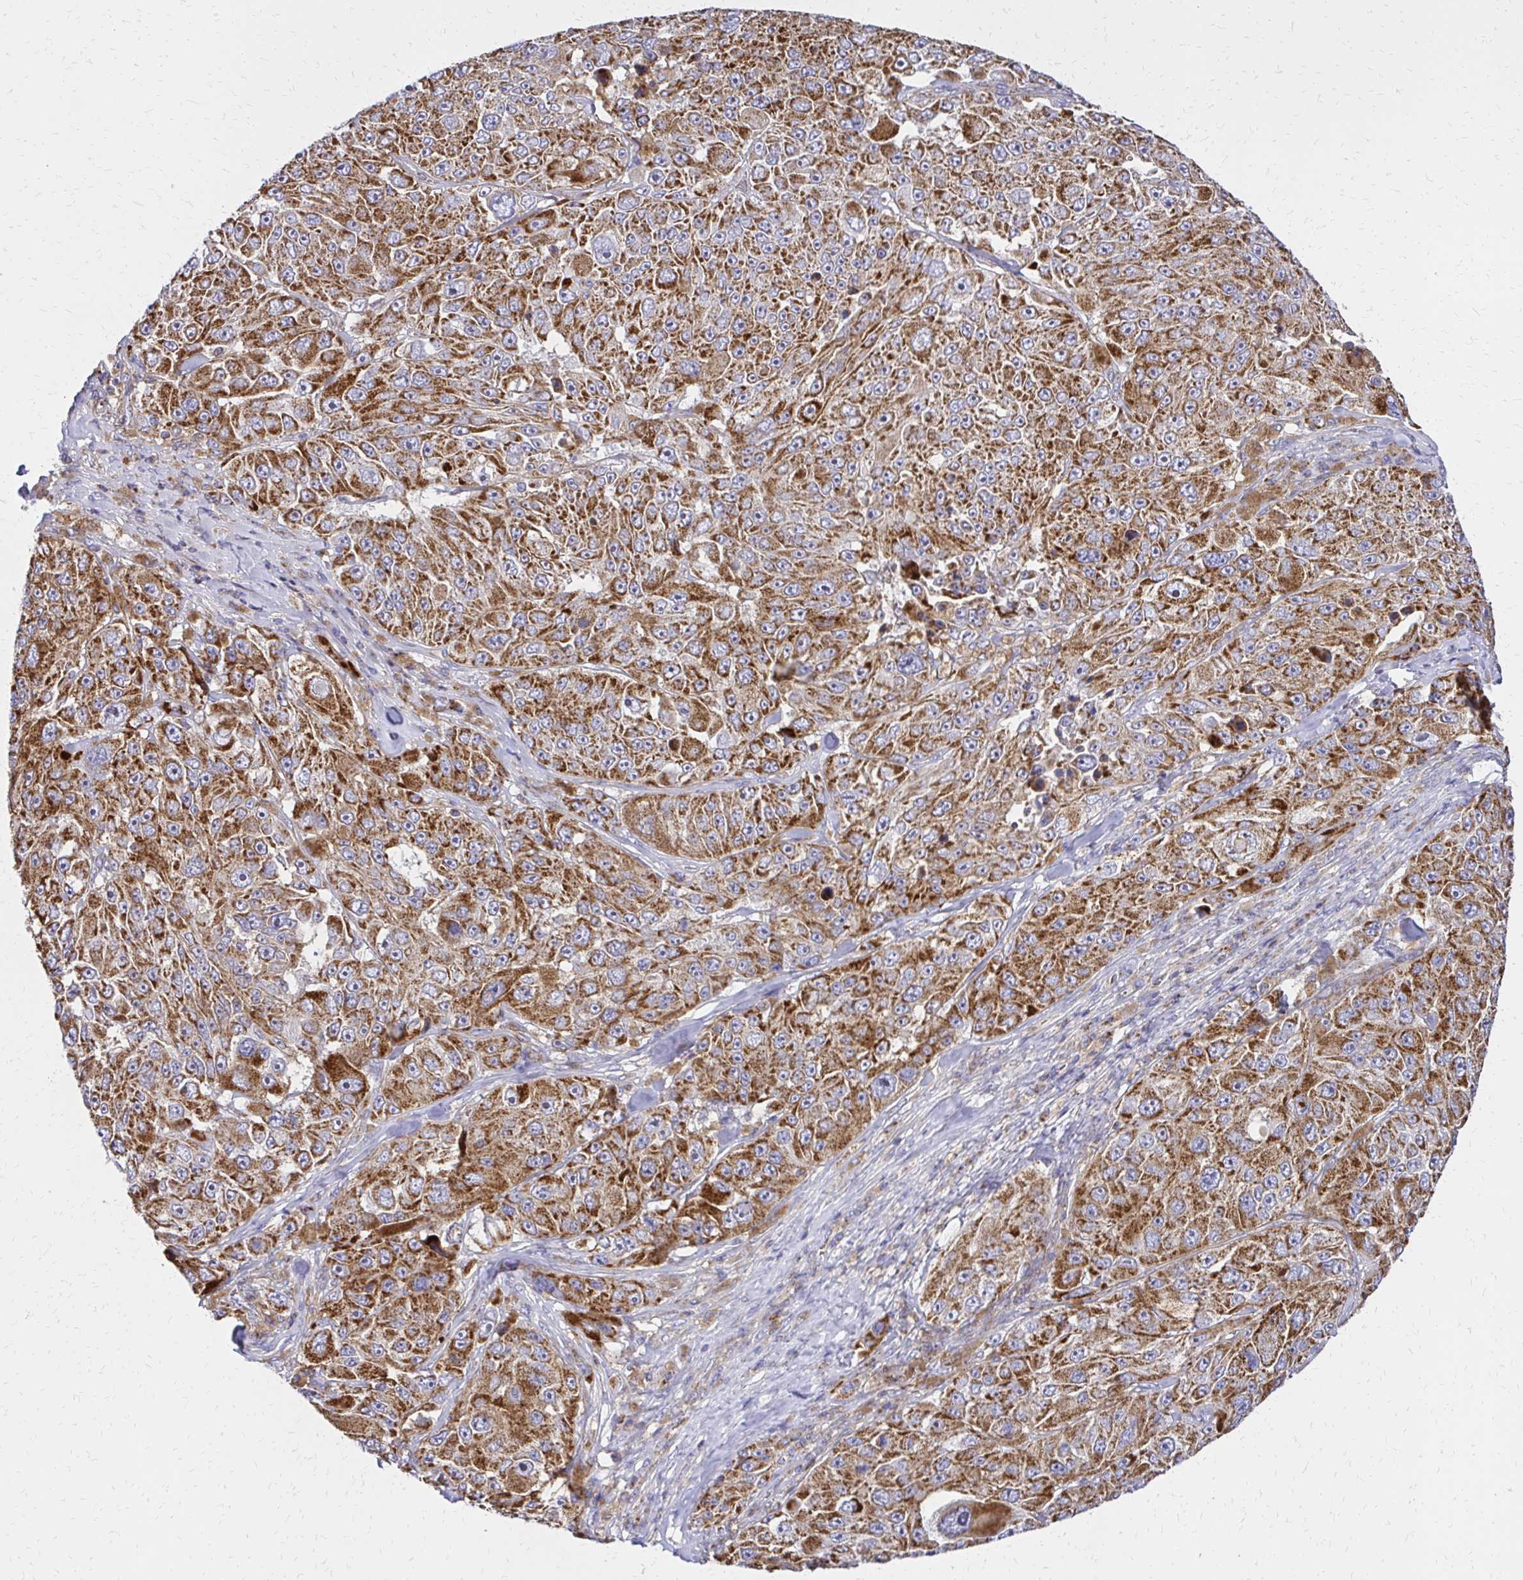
{"staining": {"intensity": "moderate", "quantity": ">75%", "location": "cytoplasmic/membranous"}, "tissue": "melanoma", "cell_type": "Tumor cells", "image_type": "cancer", "snomed": [{"axis": "morphology", "description": "Malignant melanoma, Metastatic site"}, {"axis": "topography", "description": "Lymph node"}], "caption": "This photomicrograph demonstrates malignant melanoma (metastatic site) stained with immunohistochemistry (IHC) to label a protein in brown. The cytoplasmic/membranous of tumor cells show moderate positivity for the protein. Nuclei are counter-stained blue.", "gene": "MRPL13", "patient": {"sex": "male", "age": 62}}